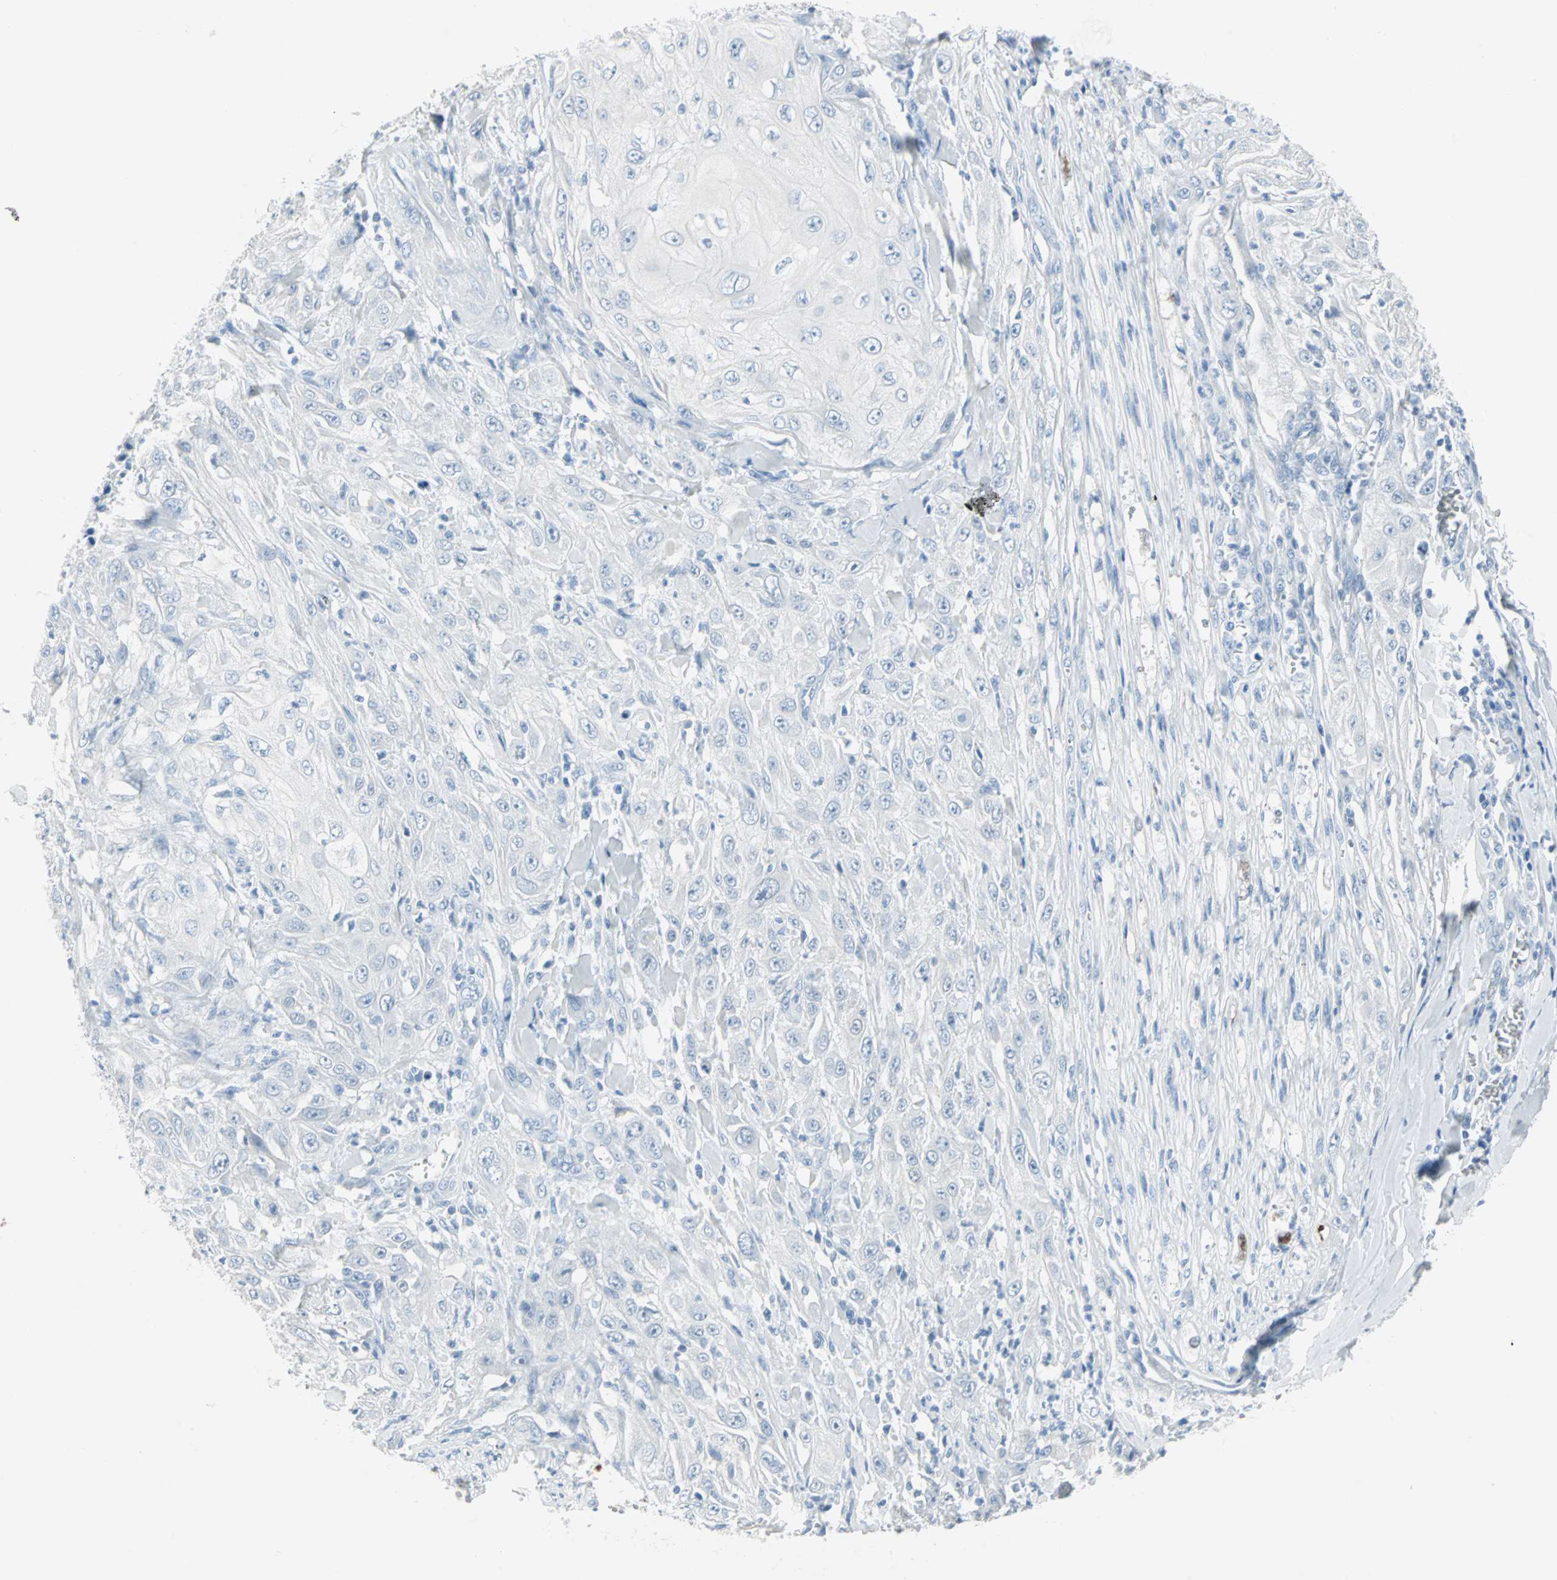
{"staining": {"intensity": "negative", "quantity": "none", "location": "none"}, "tissue": "skin cancer", "cell_type": "Tumor cells", "image_type": "cancer", "snomed": [{"axis": "morphology", "description": "Squamous cell carcinoma, NOS"}, {"axis": "morphology", "description": "Squamous cell carcinoma, metastatic, NOS"}, {"axis": "topography", "description": "Skin"}, {"axis": "topography", "description": "Lymph node"}], "caption": "DAB immunohistochemical staining of skin squamous cell carcinoma demonstrates no significant staining in tumor cells.", "gene": "STX1A", "patient": {"sex": "male", "age": 75}}